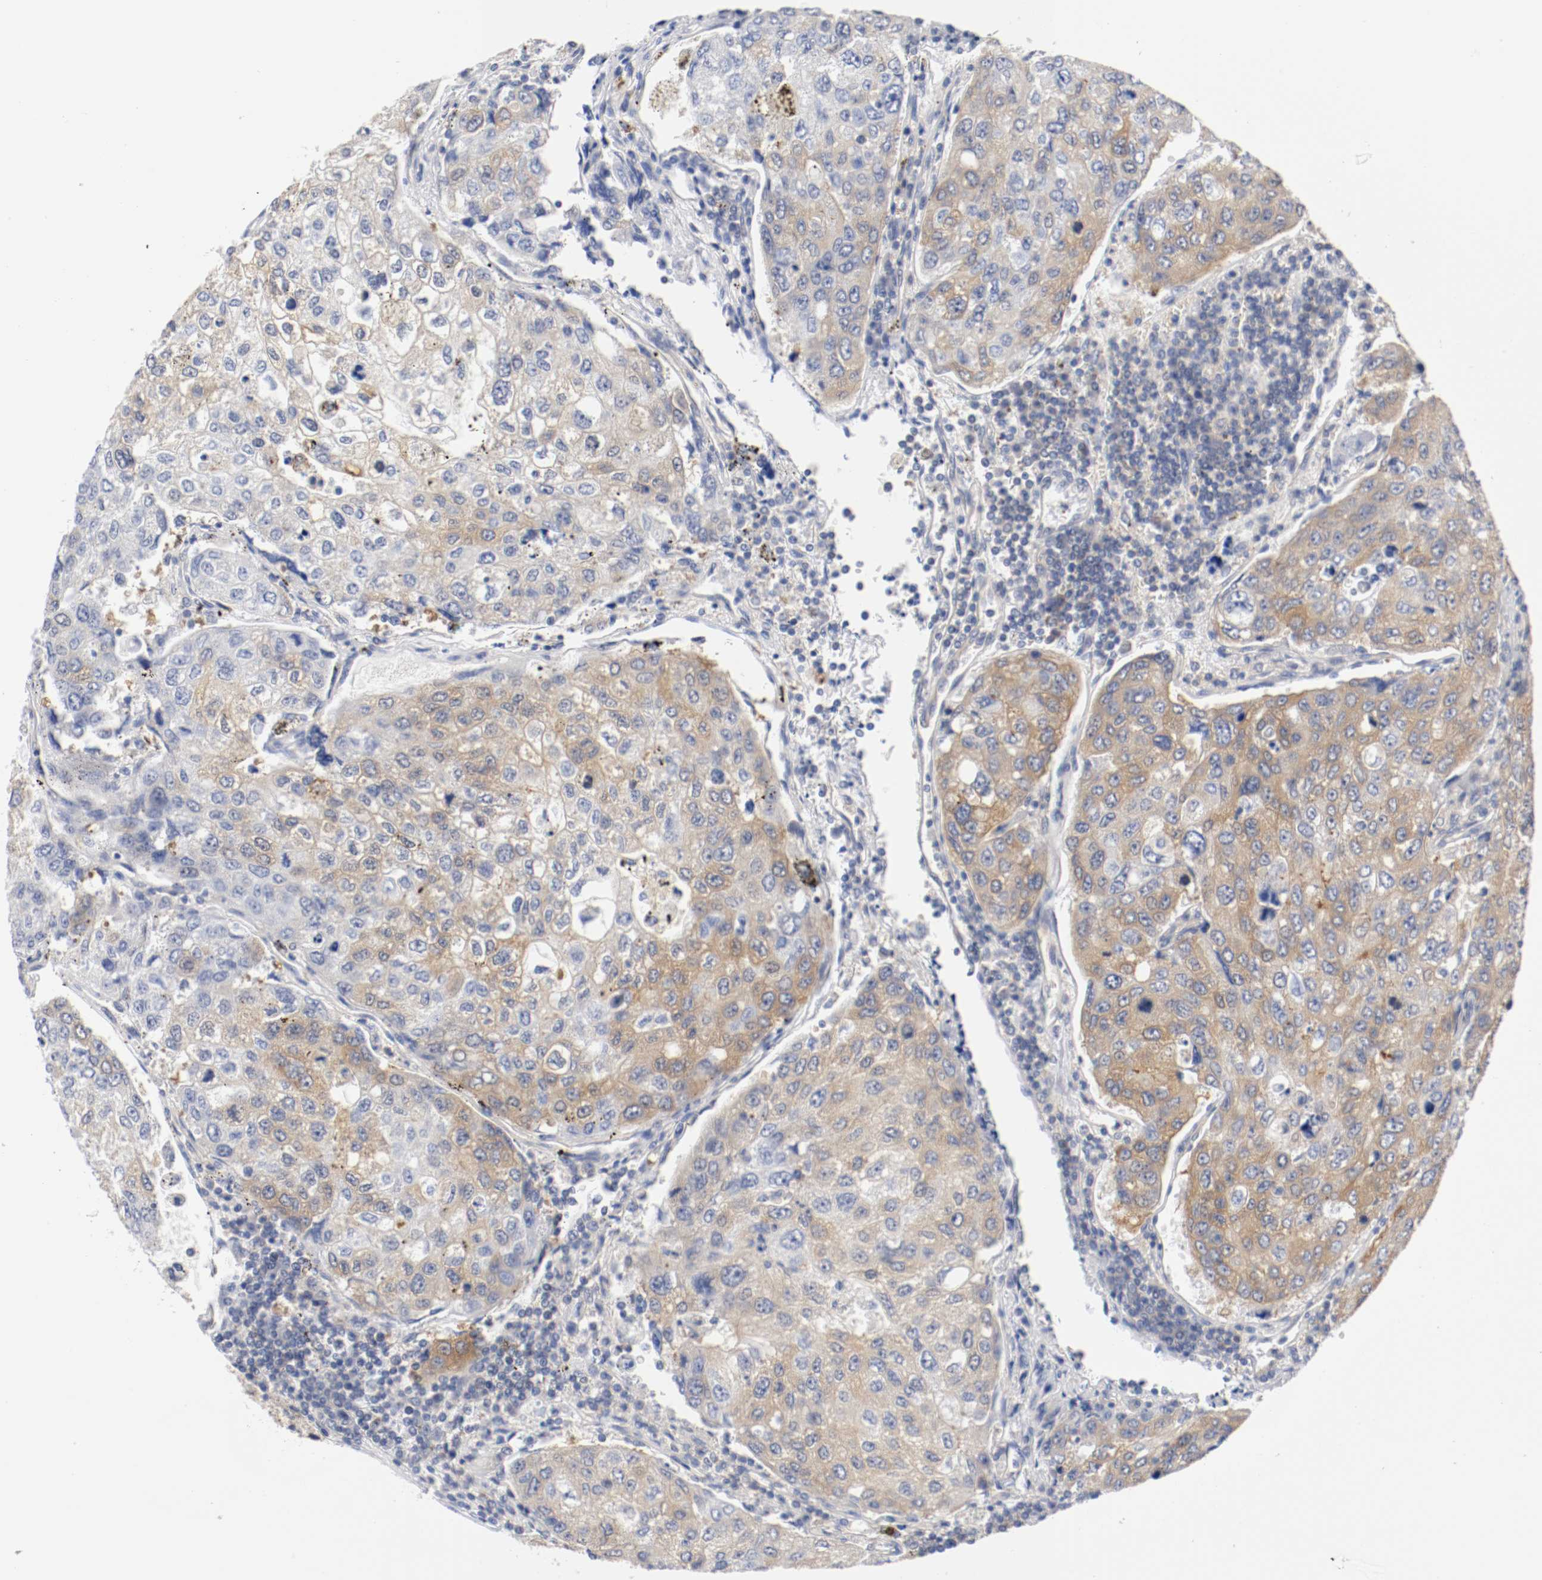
{"staining": {"intensity": "strong", "quantity": ">75%", "location": "cytoplasmic/membranous"}, "tissue": "urothelial cancer", "cell_type": "Tumor cells", "image_type": "cancer", "snomed": [{"axis": "morphology", "description": "Urothelial carcinoma, High grade"}, {"axis": "topography", "description": "Lymph node"}, {"axis": "topography", "description": "Urinary bladder"}], "caption": "Protein staining demonstrates strong cytoplasmic/membranous staining in approximately >75% of tumor cells in urothelial carcinoma (high-grade). The staining is performed using DAB (3,3'-diaminobenzidine) brown chromogen to label protein expression. The nuclei are counter-stained blue using hematoxylin.", "gene": "HGS", "patient": {"sex": "male", "age": 51}}